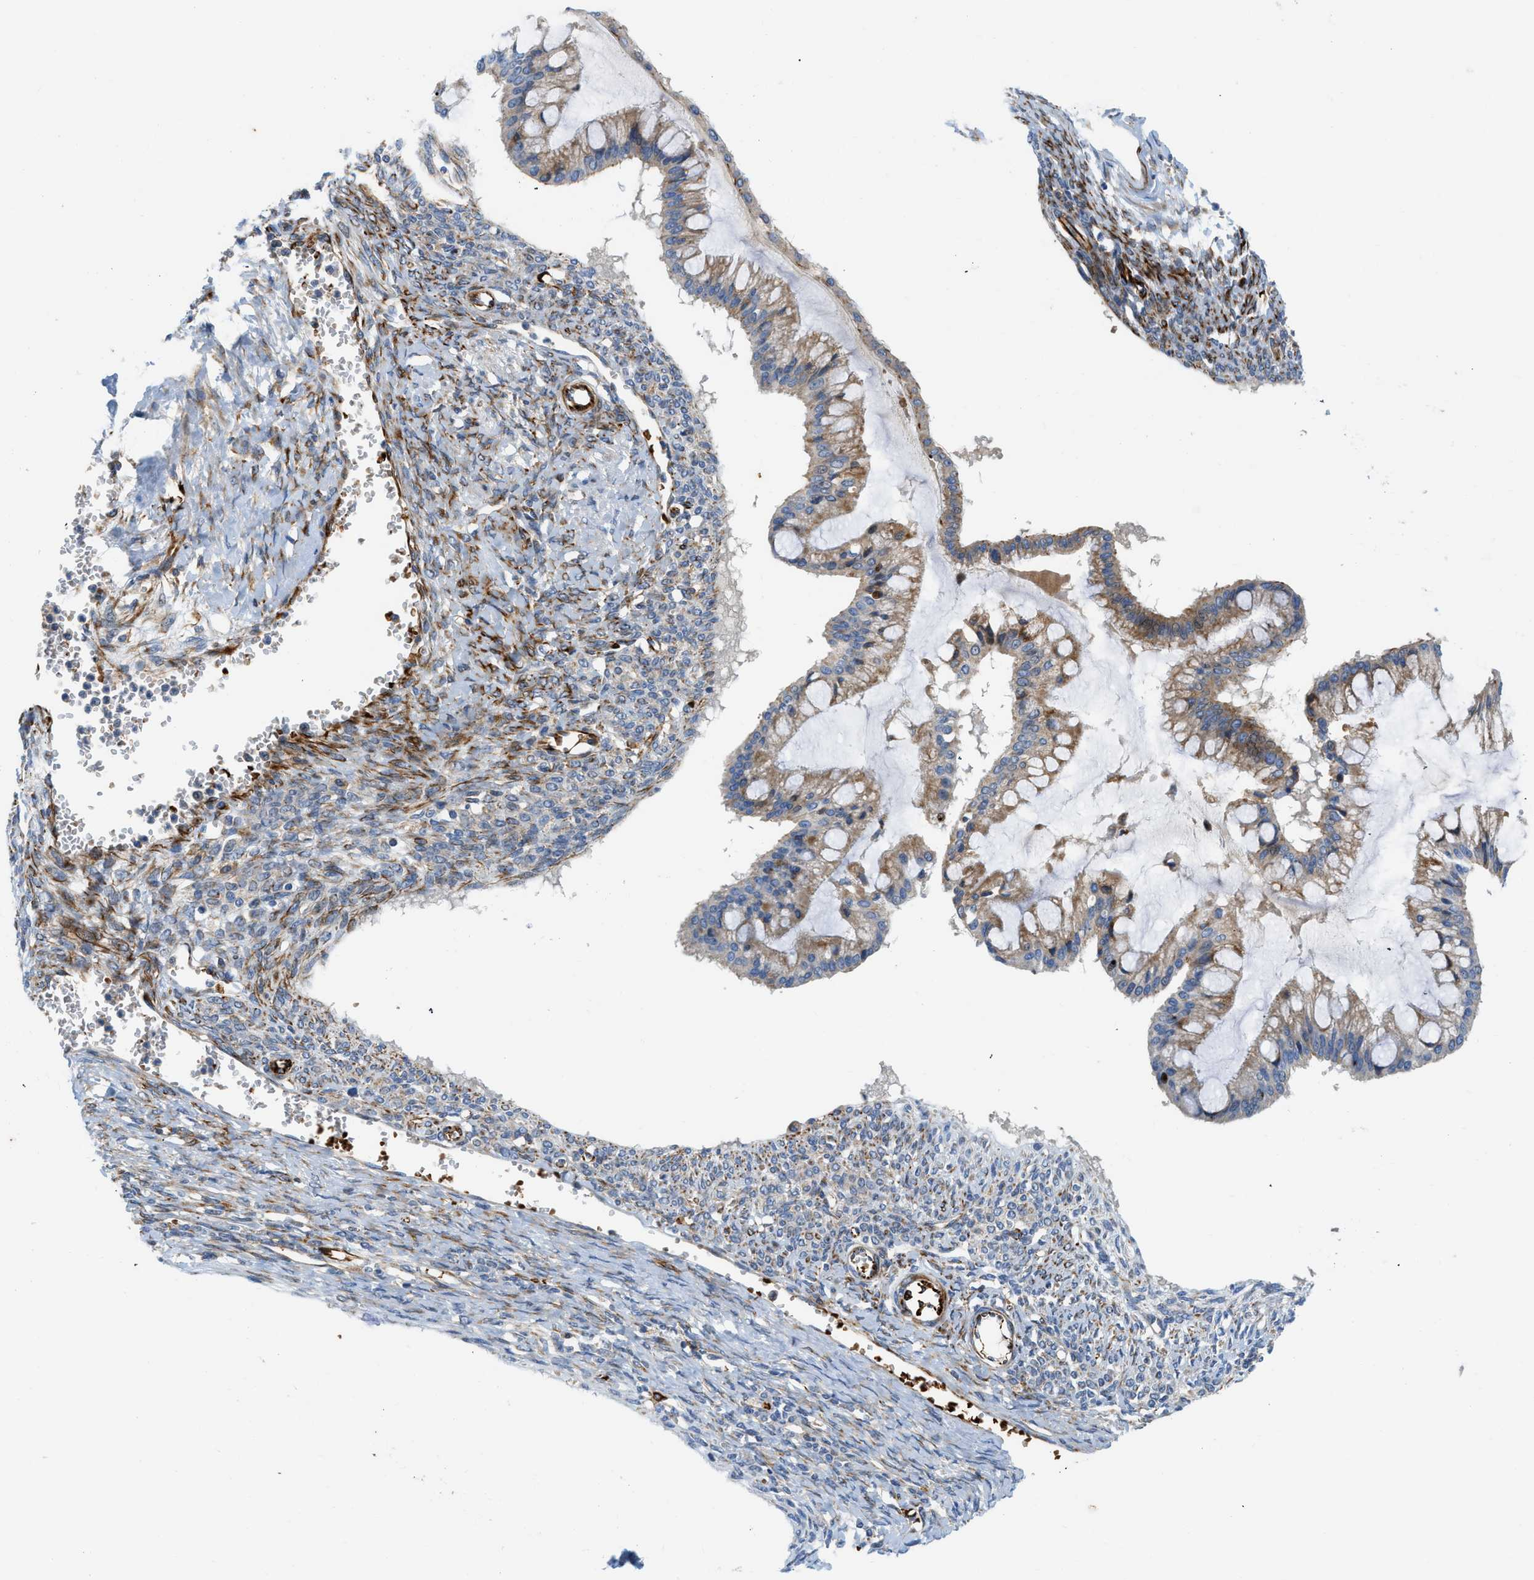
{"staining": {"intensity": "moderate", "quantity": "25%-75%", "location": "cytoplasmic/membranous"}, "tissue": "ovarian cancer", "cell_type": "Tumor cells", "image_type": "cancer", "snomed": [{"axis": "morphology", "description": "Cystadenocarcinoma, mucinous, NOS"}, {"axis": "topography", "description": "Ovary"}], "caption": "Immunohistochemical staining of ovarian mucinous cystadenocarcinoma shows medium levels of moderate cytoplasmic/membranous protein expression in approximately 25%-75% of tumor cells.", "gene": "ZNF831", "patient": {"sex": "female", "age": 73}}